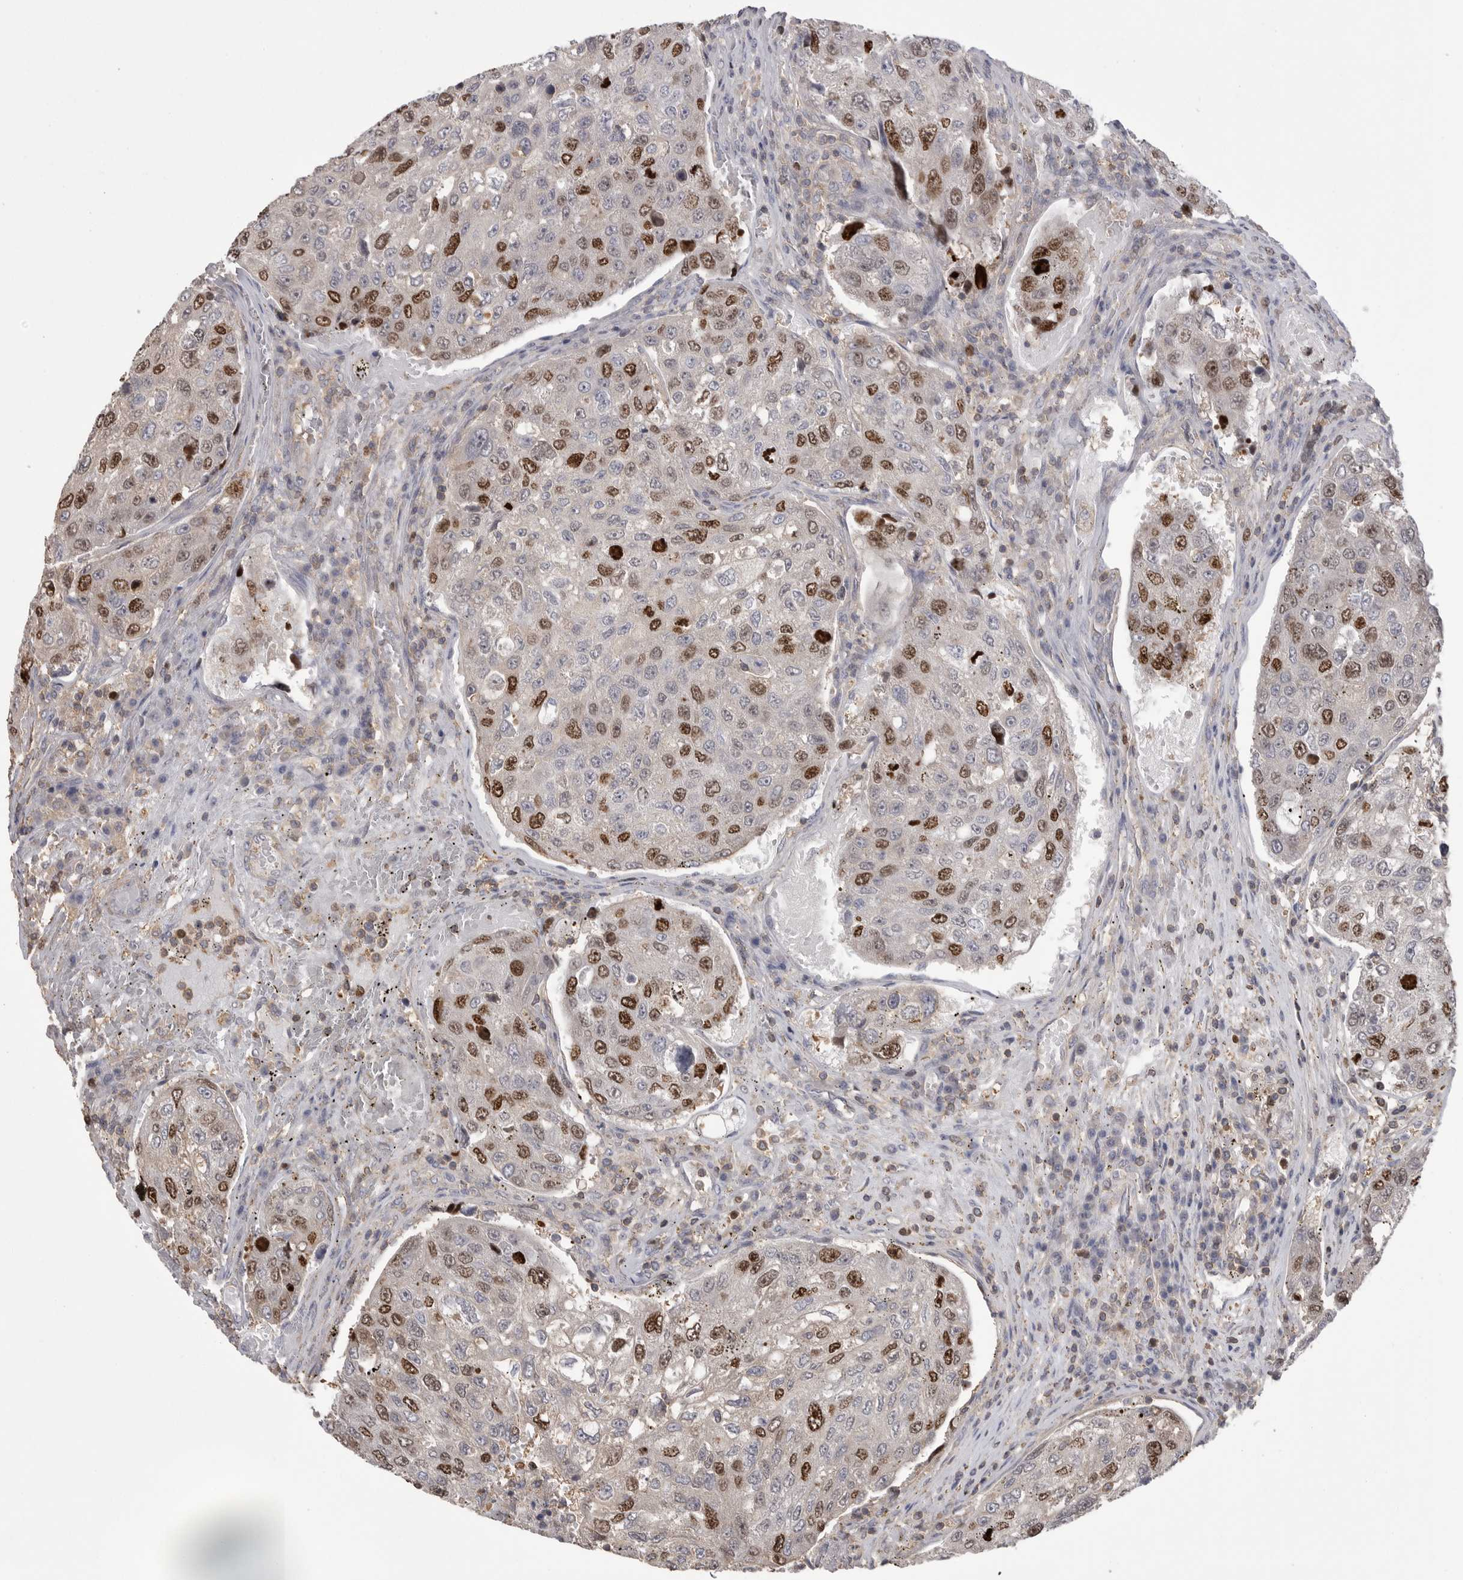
{"staining": {"intensity": "strong", "quantity": "25%-75%", "location": "nuclear"}, "tissue": "urothelial cancer", "cell_type": "Tumor cells", "image_type": "cancer", "snomed": [{"axis": "morphology", "description": "Urothelial carcinoma, High grade"}, {"axis": "topography", "description": "Lymph node"}, {"axis": "topography", "description": "Urinary bladder"}], "caption": "Immunohistochemistry (IHC) of human high-grade urothelial carcinoma demonstrates high levels of strong nuclear expression in approximately 25%-75% of tumor cells. (brown staining indicates protein expression, while blue staining denotes nuclei).", "gene": "TOP2A", "patient": {"sex": "male", "age": 51}}